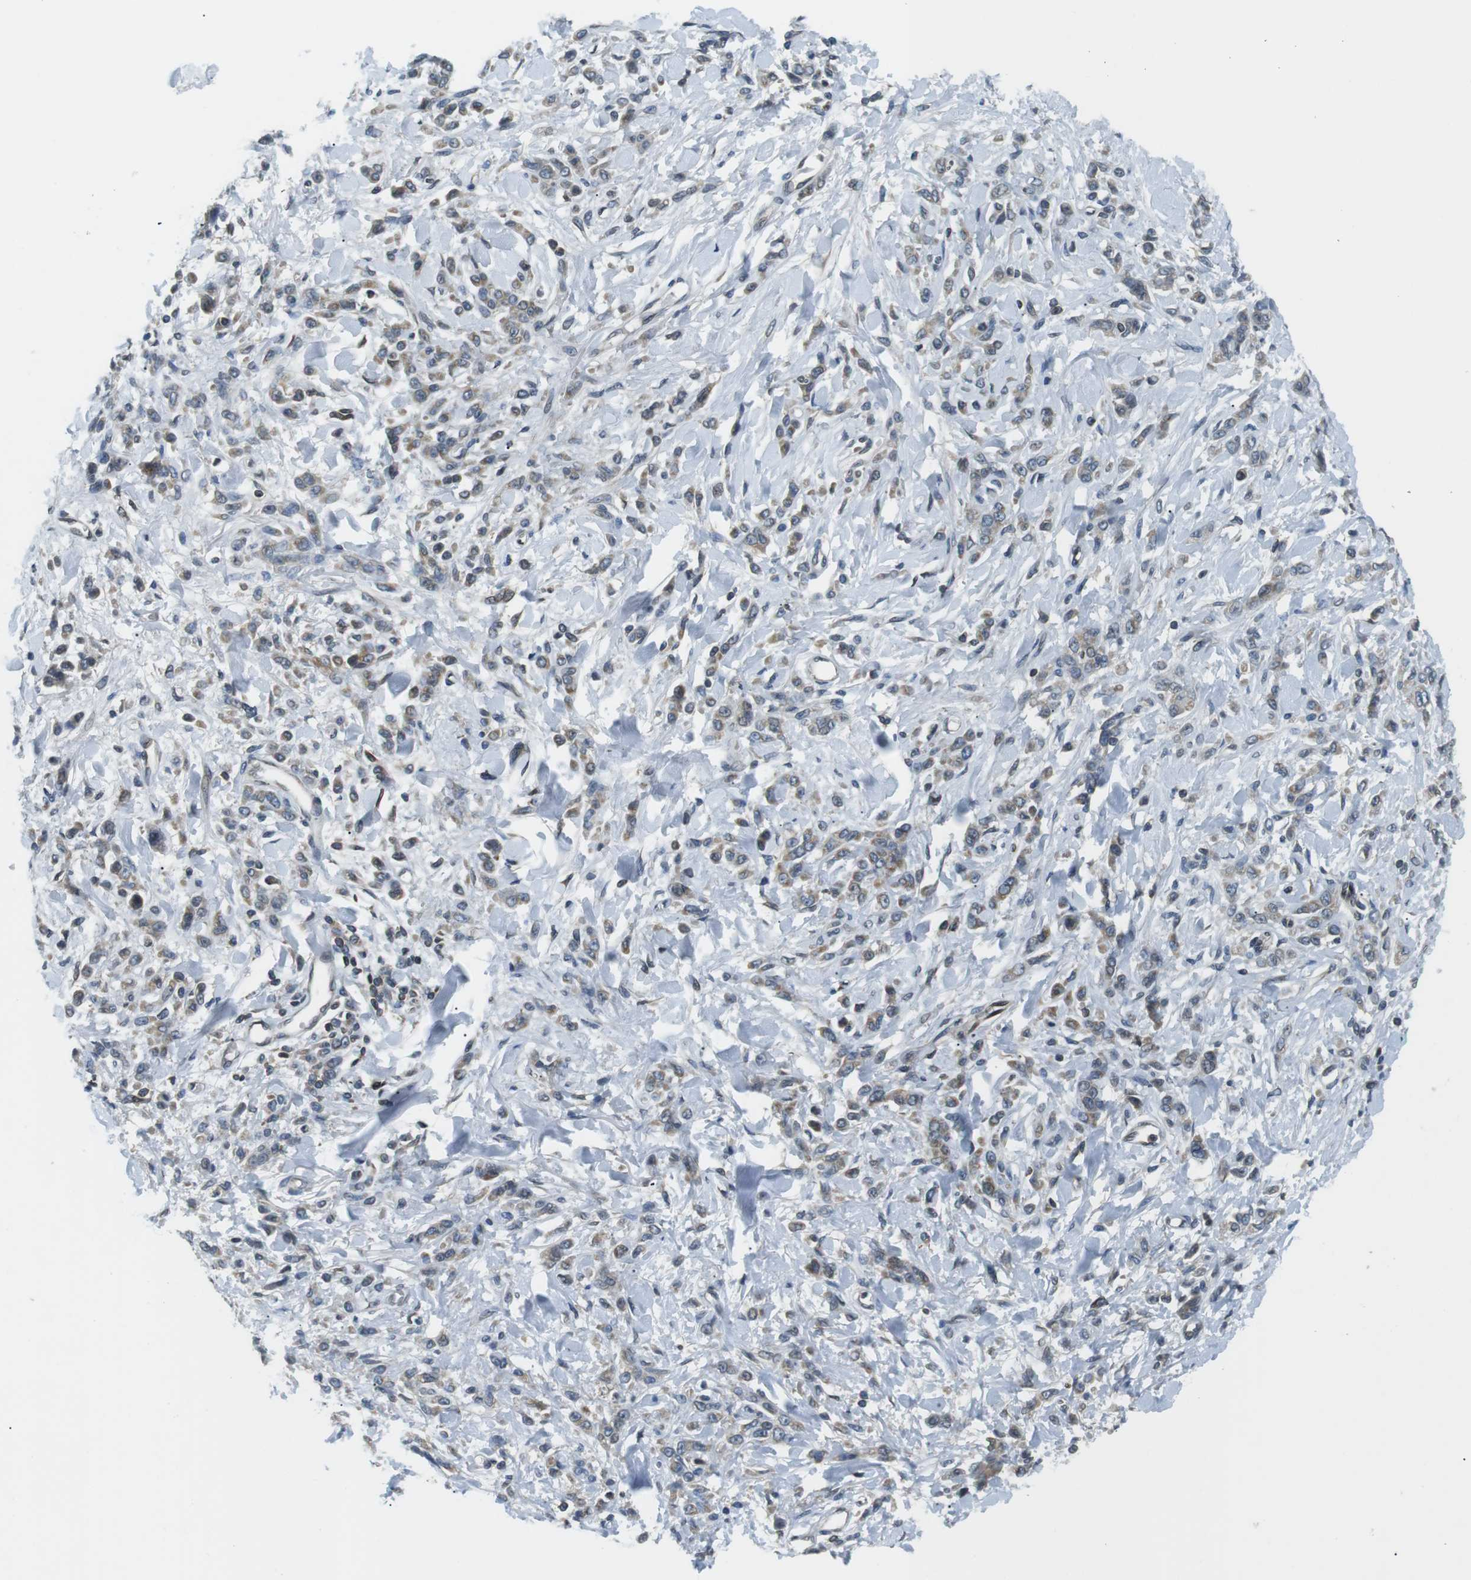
{"staining": {"intensity": "weak", "quantity": ">75%", "location": "cytoplasmic/membranous"}, "tissue": "stomach cancer", "cell_type": "Tumor cells", "image_type": "cancer", "snomed": [{"axis": "morphology", "description": "Normal tissue, NOS"}, {"axis": "morphology", "description": "Adenocarcinoma, NOS"}, {"axis": "topography", "description": "Stomach"}], "caption": "High-magnification brightfield microscopy of stomach cancer stained with DAB (brown) and counterstained with hematoxylin (blue). tumor cells exhibit weak cytoplasmic/membranous staining is identified in approximately>75% of cells.", "gene": "TMX4", "patient": {"sex": "male", "age": 82}}